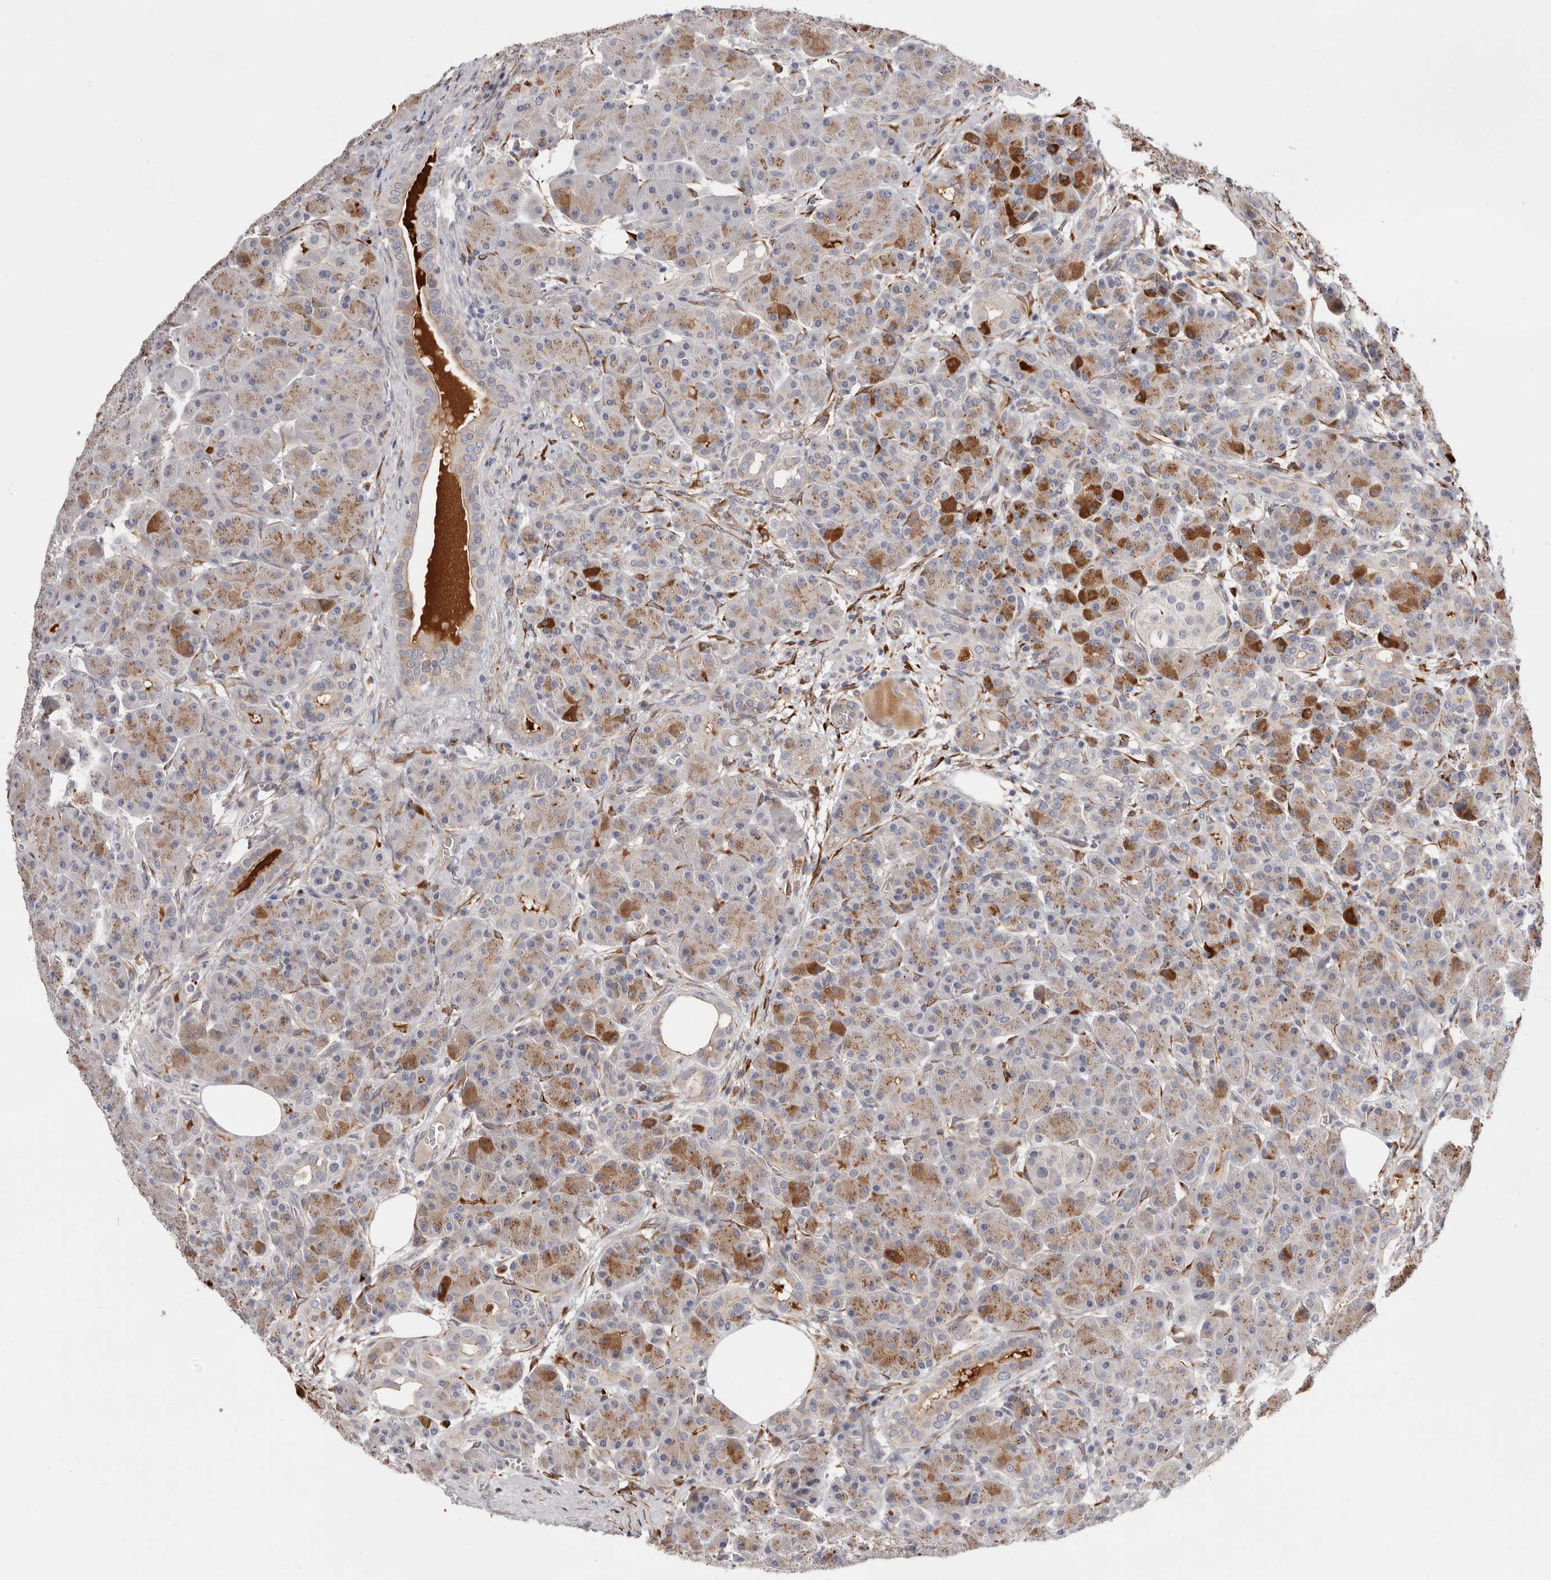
{"staining": {"intensity": "moderate", "quantity": "25%-75%", "location": "cytoplasmic/membranous"}, "tissue": "pancreas", "cell_type": "Exocrine glandular cells", "image_type": "normal", "snomed": [{"axis": "morphology", "description": "Normal tissue, NOS"}, {"axis": "topography", "description": "Pancreas"}], "caption": "Normal pancreas was stained to show a protein in brown. There is medium levels of moderate cytoplasmic/membranous positivity in approximately 25%-75% of exocrine glandular cells.", "gene": "USH1C", "patient": {"sex": "male", "age": 63}}